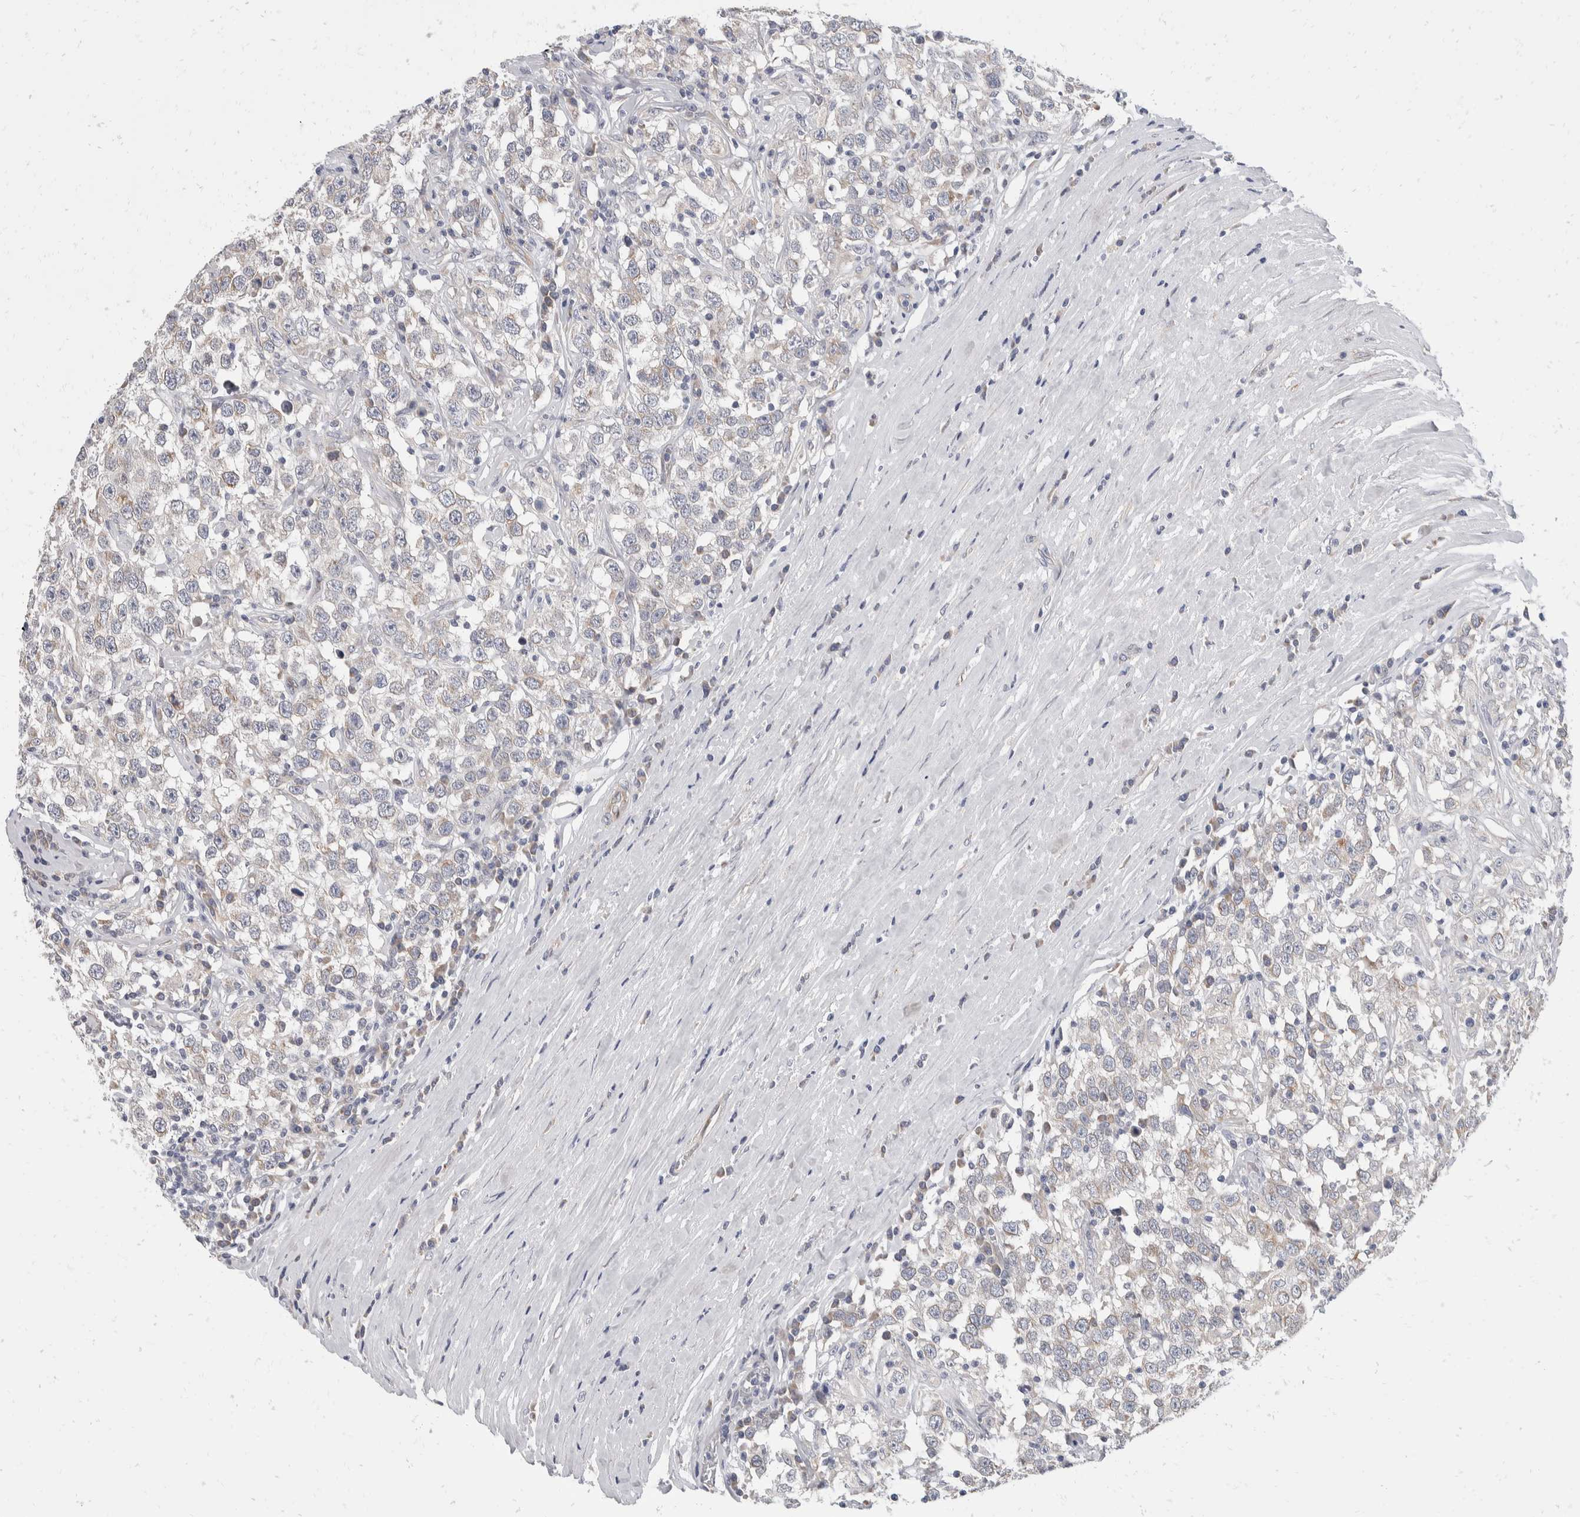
{"staining": {"intensity": "weak", "quantity": "<25%", "location": "cytoplasmic/membranous"}, "tissue": "testis cancer", "cell_type": "Tumor cells", "image_type": "cancer", "snomed": [{"axis": "morphology", "description": "Seminoma, NOS"}, {"axis": "topography", "description": "Testis"}], "caption": "This is a photomicrograph of immunohistochemistry (IHC) staining of seminoma (testis), which shows no expression in tumor cells. (Brightfield microscopy of DAB (3,3'-diaminobenzidine) immunohistochemistry at high magnification).", "gene": "TMEM245", "patient": {"sex": "male", "age": 41}}